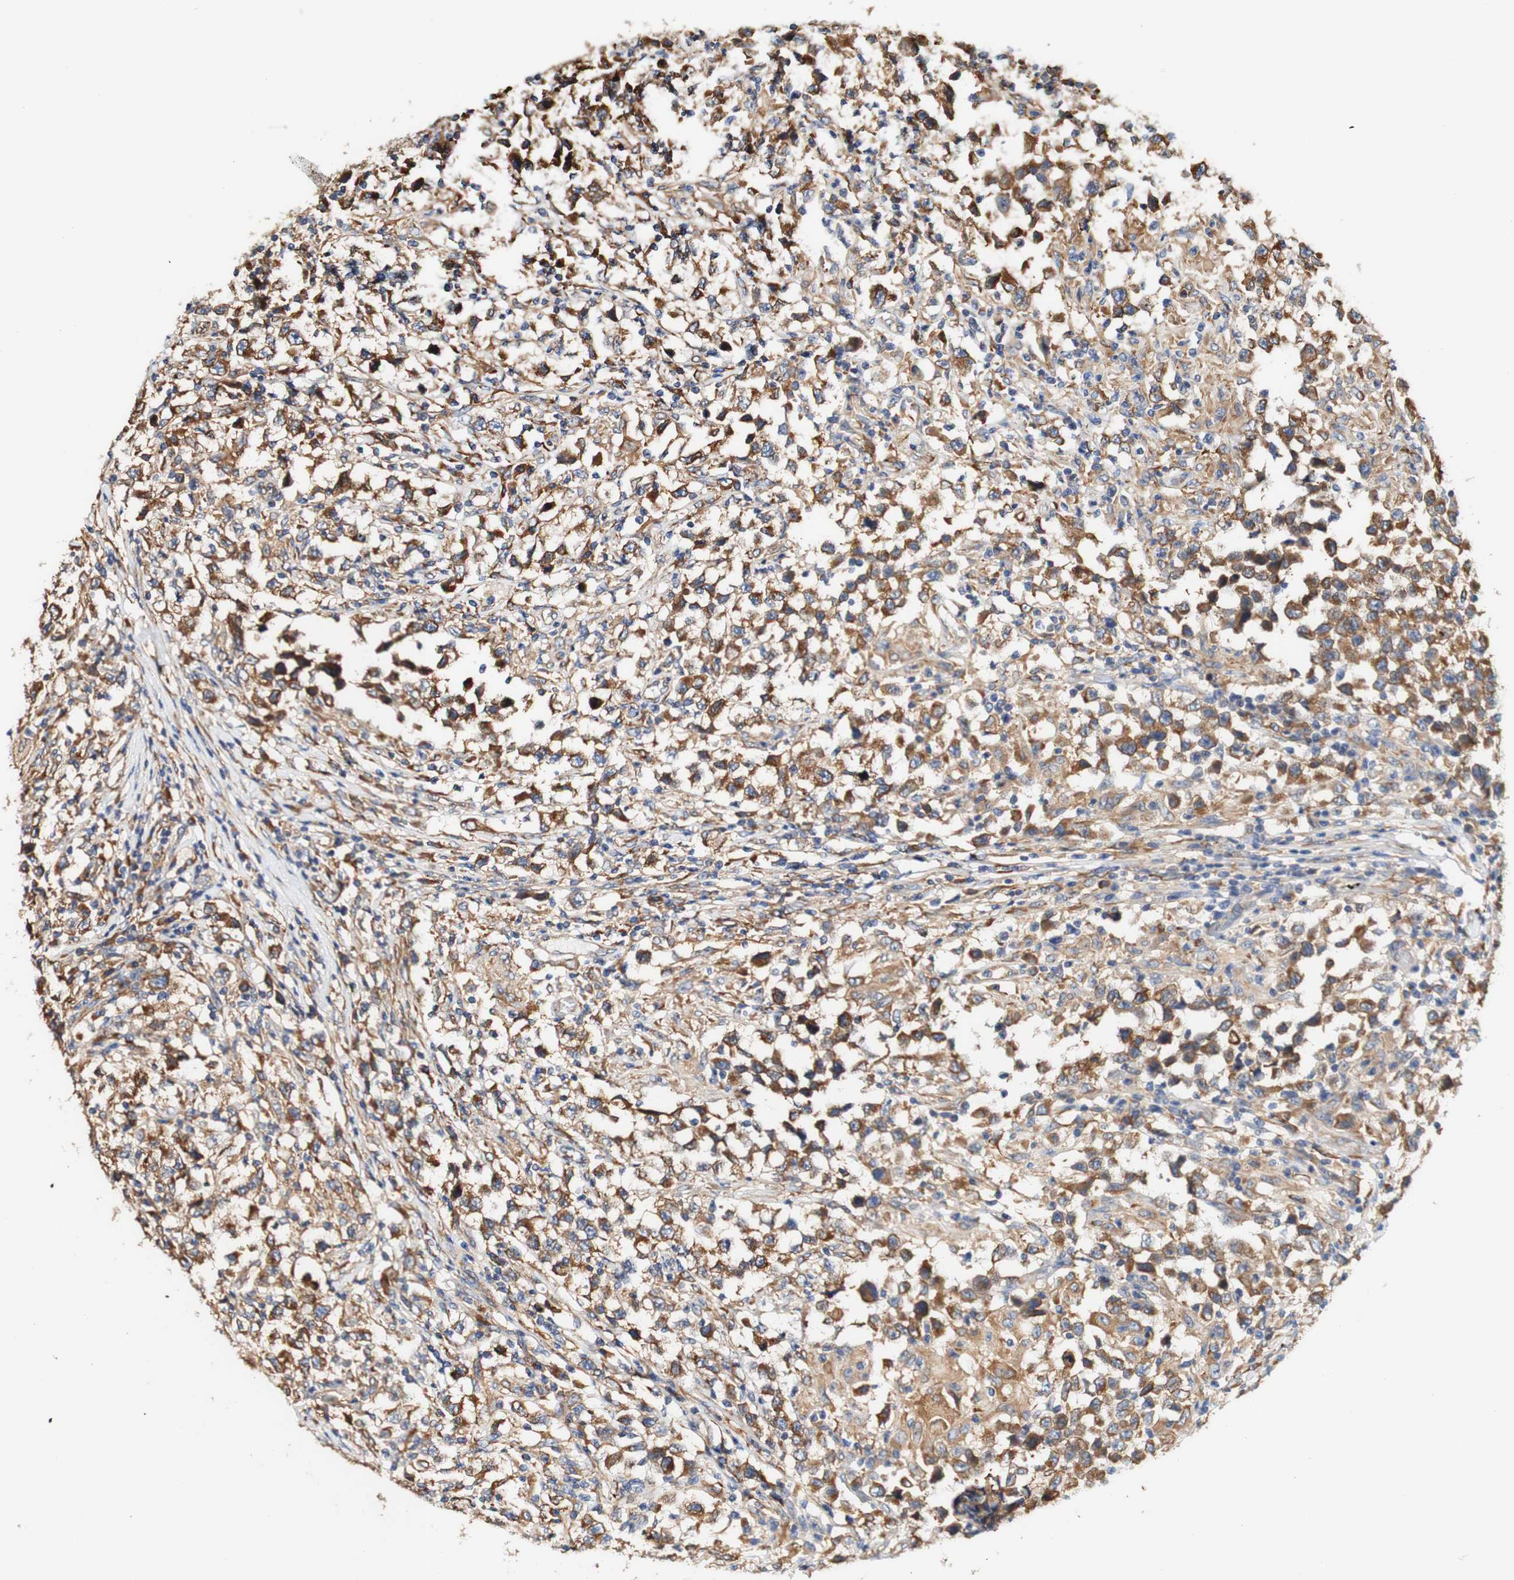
{"staining": {"intensity": "moderate", "quantity": ">75%", "location": "cytoplasmic/membranous"}, "tissue": "testis cancer", "cell_type": "Tumor cells", "image_type": "cancer", "snomed": [{"axis": "morphology", "description": "Carcinoma, Embryonal, NOS"}, {"axis": "topography", "description": "Testis"}], "caption": "Moderate cytoplasmic/membranous expression is appreciated in about >75% of tumor cells in testis cancer.", "gene": "EIF2AK4", "patient": {"sex": "male", "age": 21}}